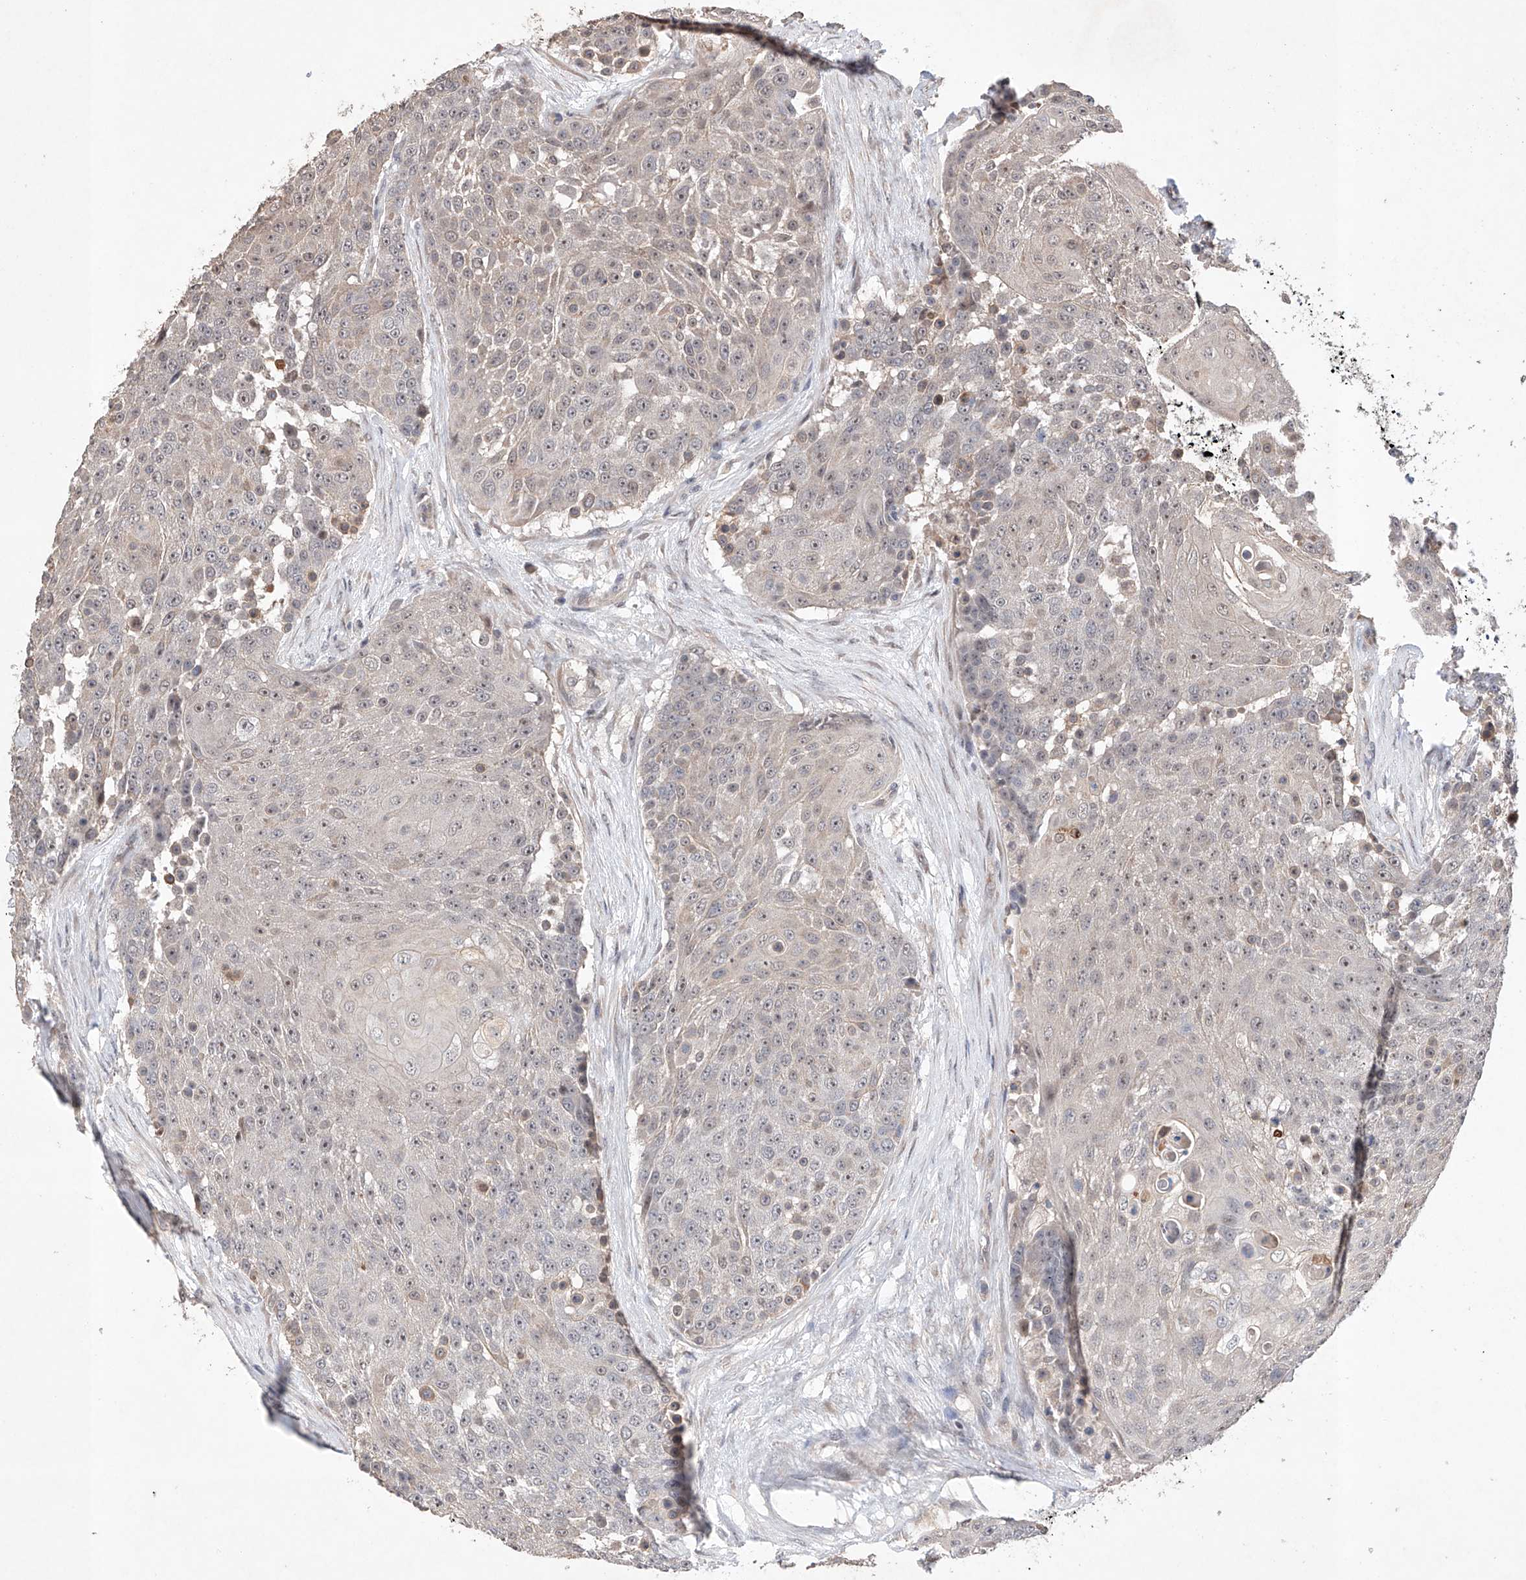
{"staining": {"intensity": "weak", "quantity": "25%-75%", "location": "cytoplasmic/membranous,nuclear"}, "tissue": "urothelial cancer", "cell_type": "Tumor cells", "image_type": "cancer", "snomed": [{"axis": "morphology", "description": "Urothelial carcinoma, High grade"}, {"axis": "topography", "description": "Urinary bladder"}], "caption": "Approximately 25%-75% of tumor cells in urothelial cancer show weak cytoplasmic/membranous and nuclear protein expression as visualized by brown immunohistochemical staining.", "gene": "AFG1L", "patient": {"sex": "female", "age": 63}}